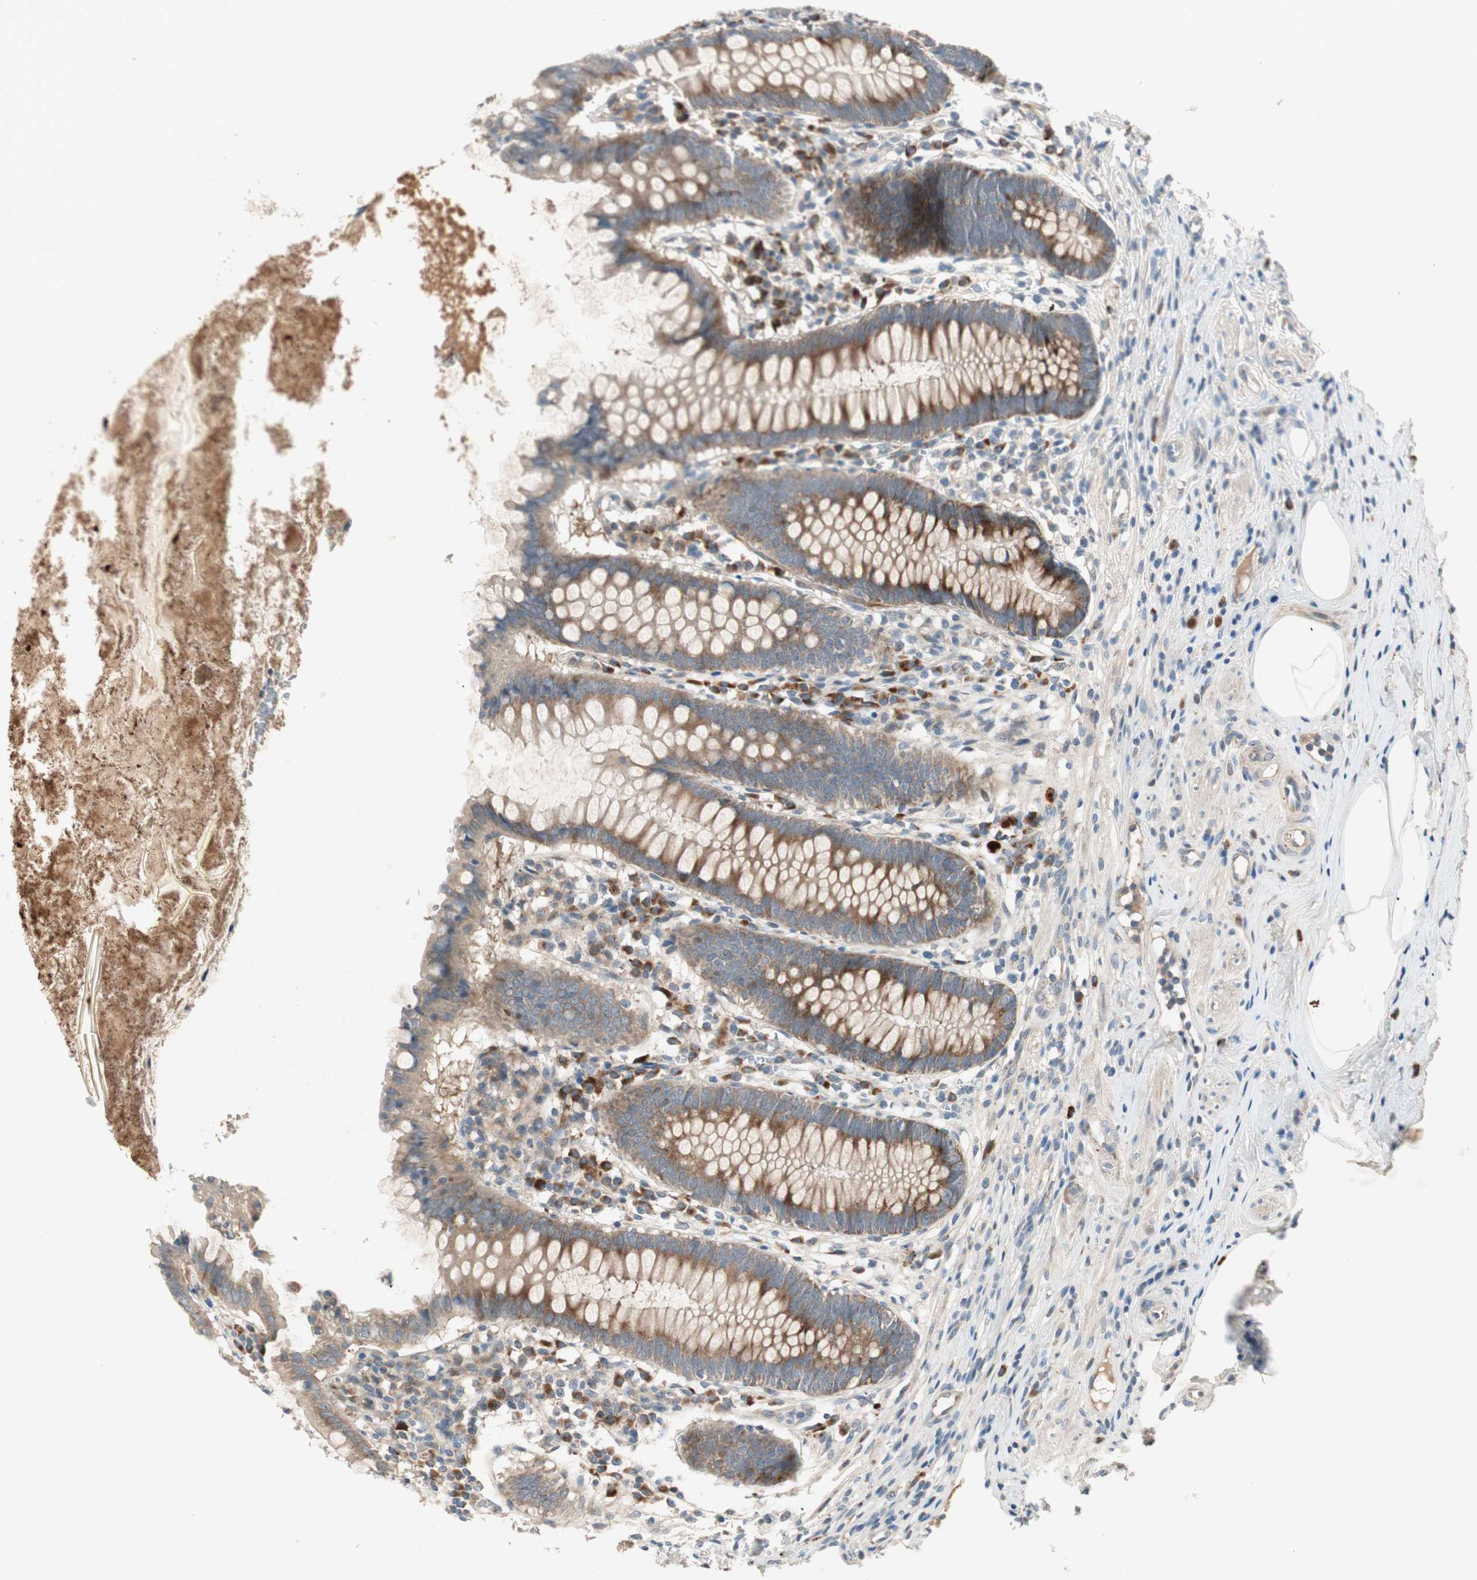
{"staining": {"intensity": "strong", "quantity": ">75%", "location": "cytoplasmic/membranous"}, "tissue": "appendix", "cell_type": "Glandular cells", "image_type": "normal", "snomed": [{"axis": "morphology", "description": "Normal tissue, NOS"}, {"axis": "topography", "description": "Appendix"}], "caption": "Glandular cells reveal high levels of strong cytoplasmic/membranous positivity in approximately >75% of cells in normal appendix.", "gene": "APOO", "patient": {"sex": "female", "age": 50}}